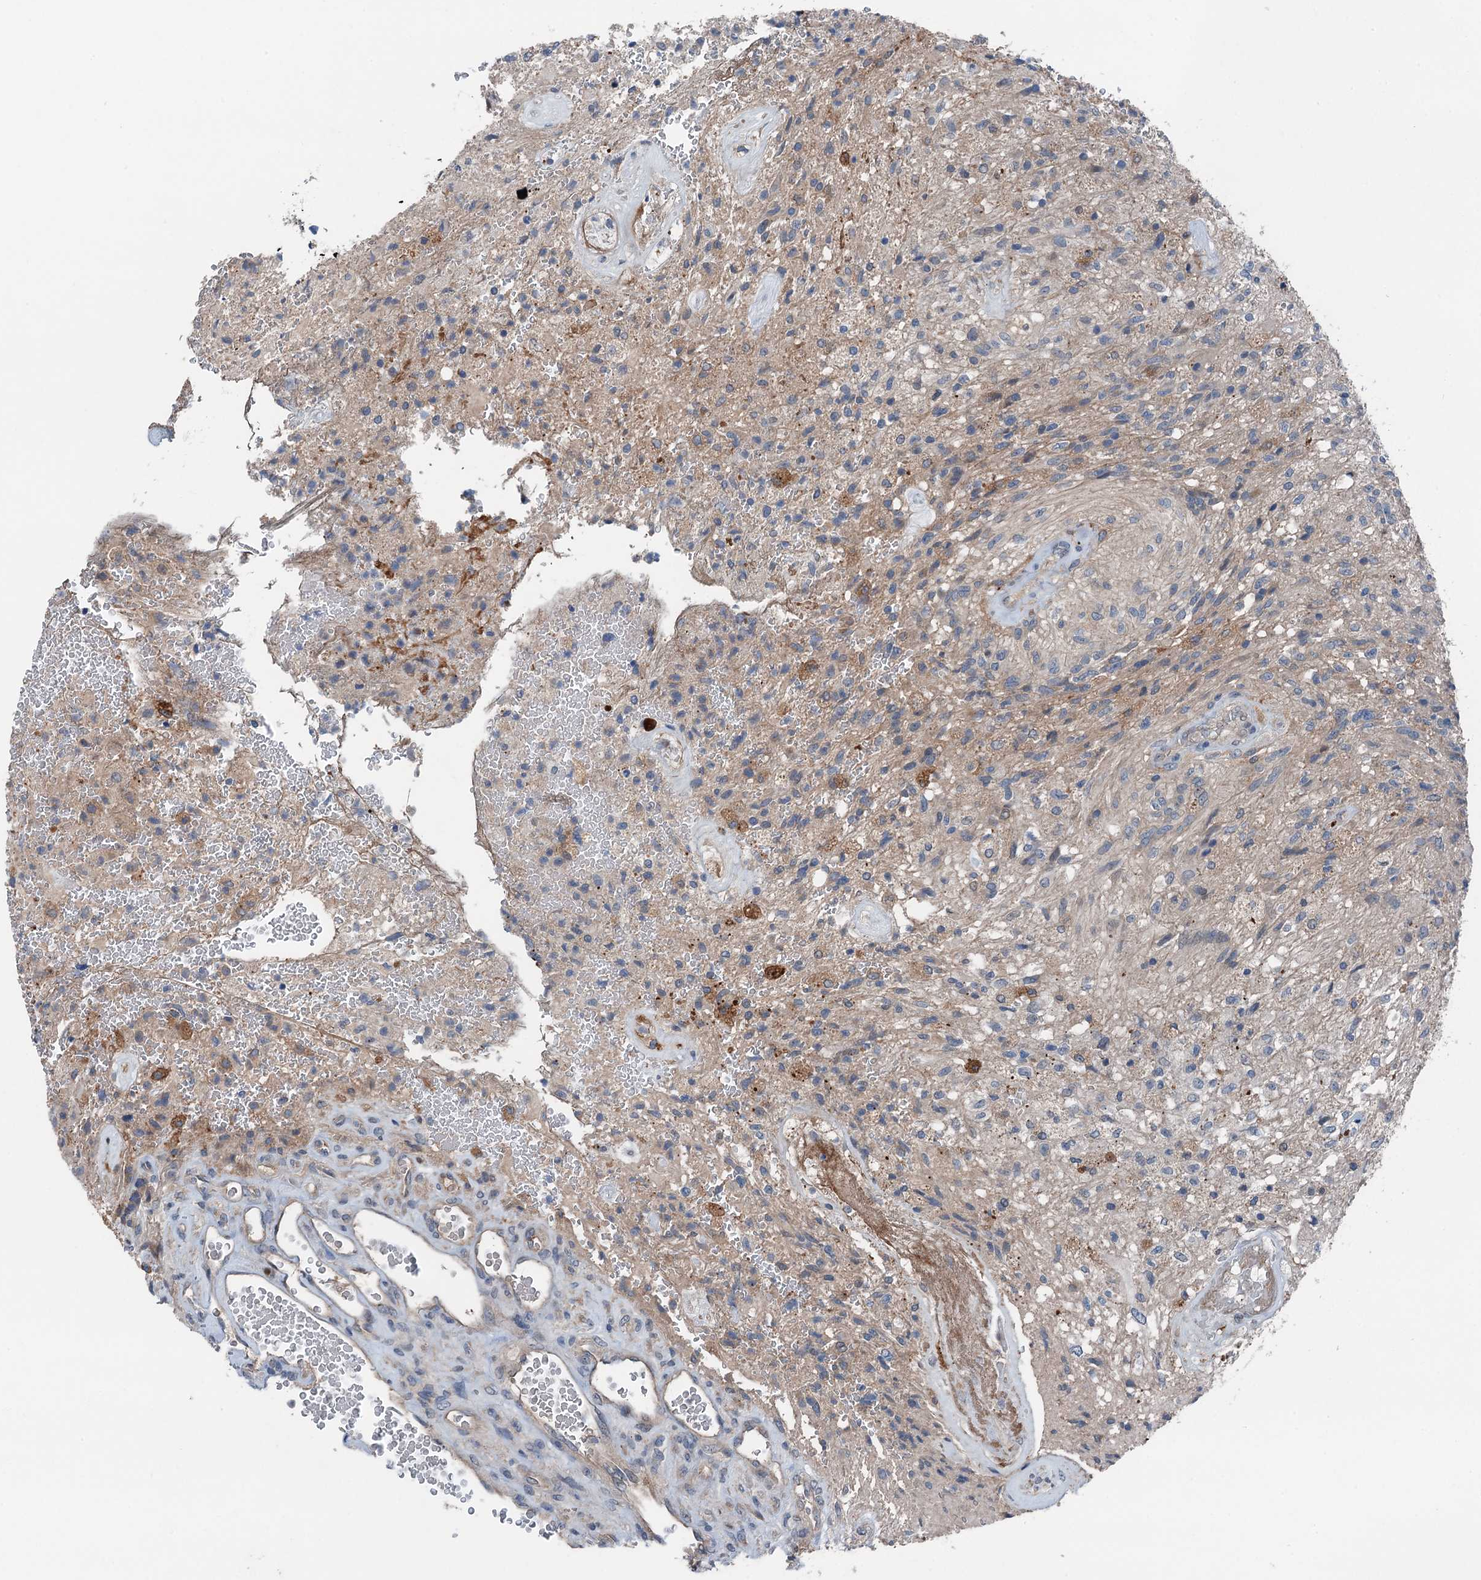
{"staining": {"intensity": "negative", "quantity": "none", "location": "none"}, "tissue": "glioma", "cell_type": "Tumor cells", "image_type": "cancer", "snomed": [{"axis": "morphology", "description": "Glioma, malignant, High grade"}, {"axis": "topography", "description": "Brain"}], "caption": "An immunohistochemistry (IHC) image of glioma is shown. There is no staining in tumor cells of glioma.", "gene": "SLC2A10", "patient": {"sex": "male", "age": 56}}